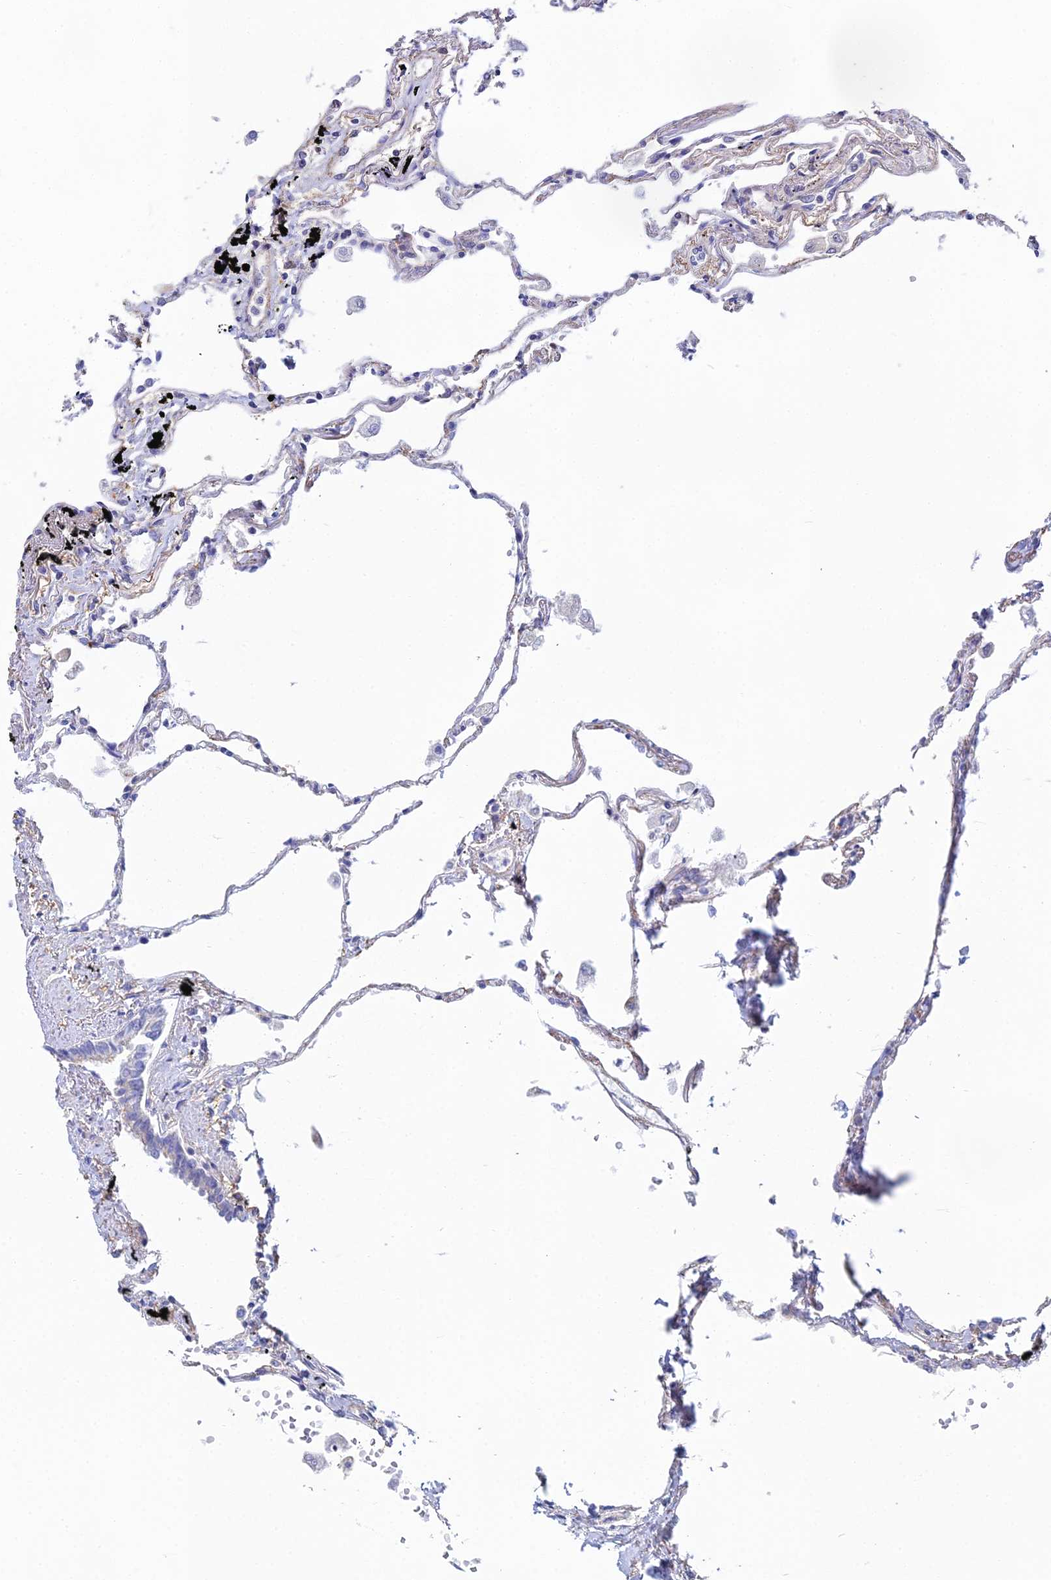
{"staining": {"intensity": "weak", "quantity": "<25%", "location": "cytoplasmic/membranous"}, "tissue": "lung", "cell_type": "Alveolar cells", "image_type": "normal", "snomed": [{"axis": "morphology", "description": "Normal tissue, NOS"}, {"axis": "topography", "description": "Lung"}], "caption": "This is an immunohistochemistry photomicrograph of benign human lung. There is no staining in alveolar cells.", "gene": "DNAH14", "patient": {"sex": "female", "age": 67}}